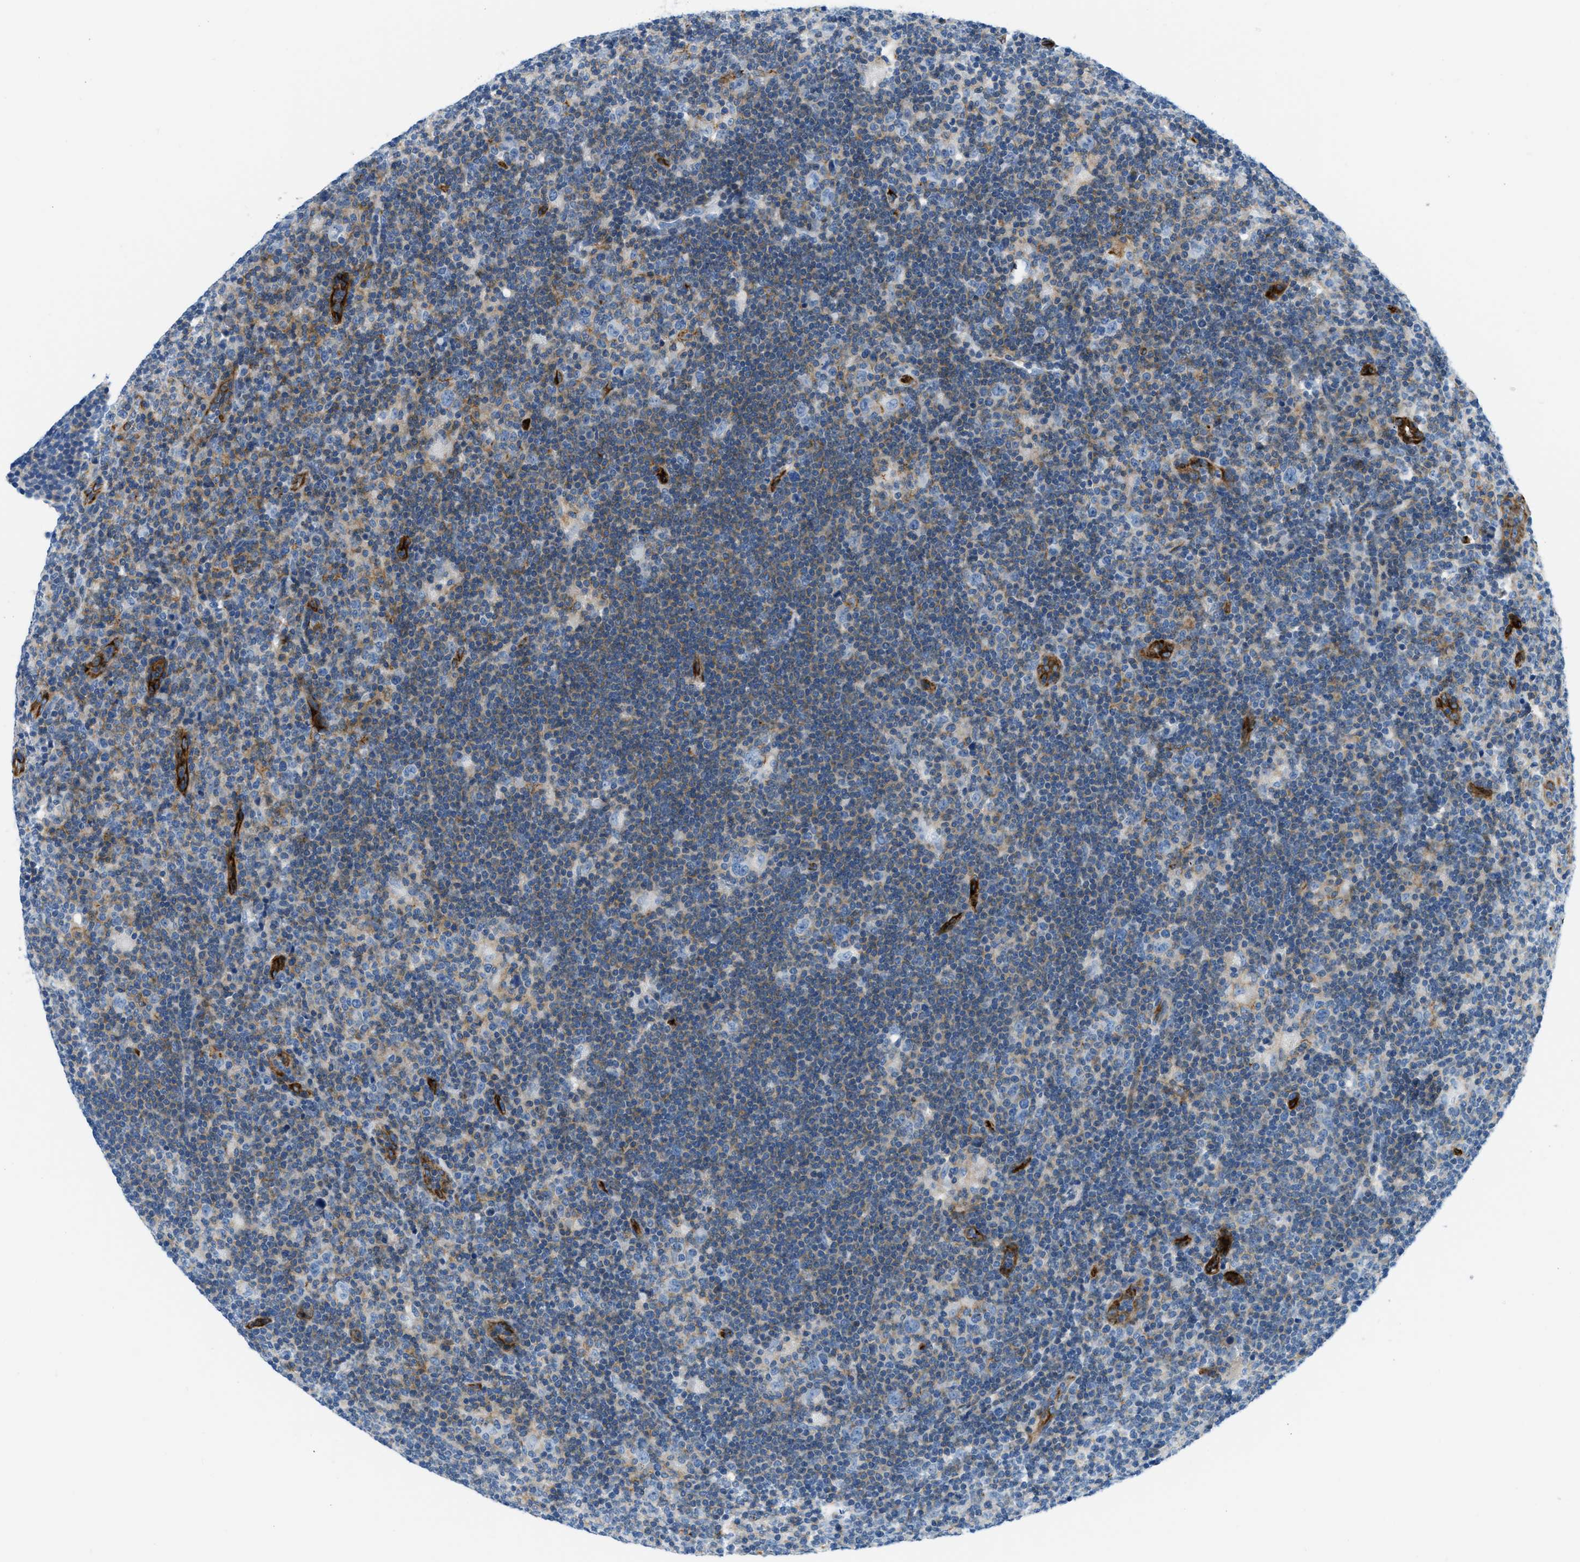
{"staining": {"intensity": "negative", "quantity": "none", "location": "none"}, "tissue": "lymphoma", "cell_type": "Tumor cells", "image_type": "cancer", "snomed": [{"axis": "morphology", "description": "Hodgkin's disease, NOS"}, {"axis": "topography", "description": "Lymph node"}], "caption": "Hodgkin's disease stained for a protein using IHC demonstrates no staining tumor cells.", "gene": "COL15A1", "patient": {"sex": "female", "age": 57}}